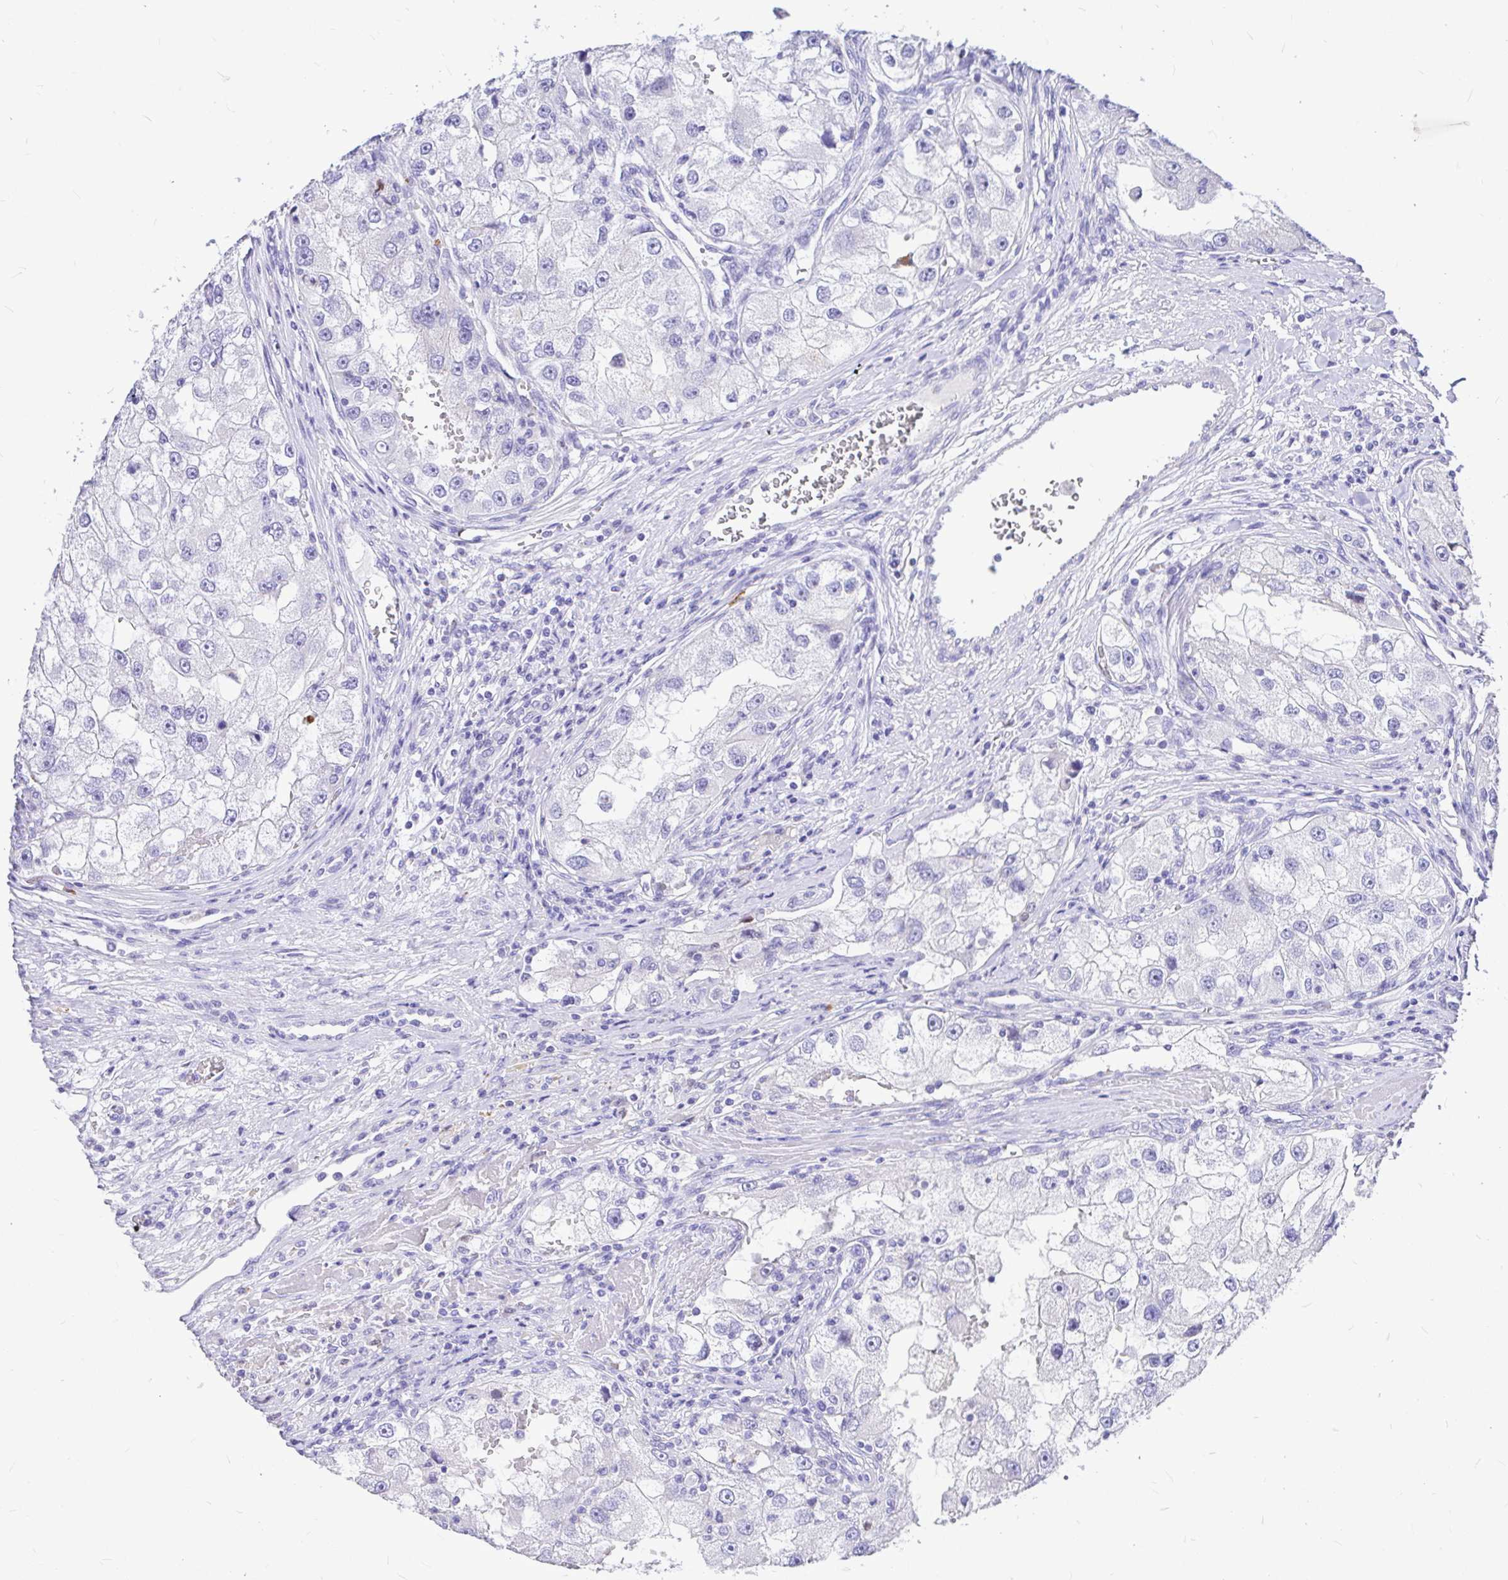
{"staining": {"intensity": "negative", "quantity": "none", "location": "none"}, "tissue": "renal cancer", "cell_type": "Tumor cells", "image_type": "cancer", "snomed": [{"axis": "morphology", "description": "Adenocarcinoma, NOS"}, {"axis": "topography", "description": "Kidney"}], "caption": "Immunohistochemistry (IHC) micrograph of neoplastic tissue: human adenocarcinoma (renal) stained with DAB reveals no significant protein expression in tumor cells. Brightfield microscopy of immunohistochemistry stained with DAB (3,3'-diaminobenzidine) (brown) and hematoxylin (blue), captured at high magnification.", "gene": "CLEC1B", "patient": {"sex": "male", "age": 63}}